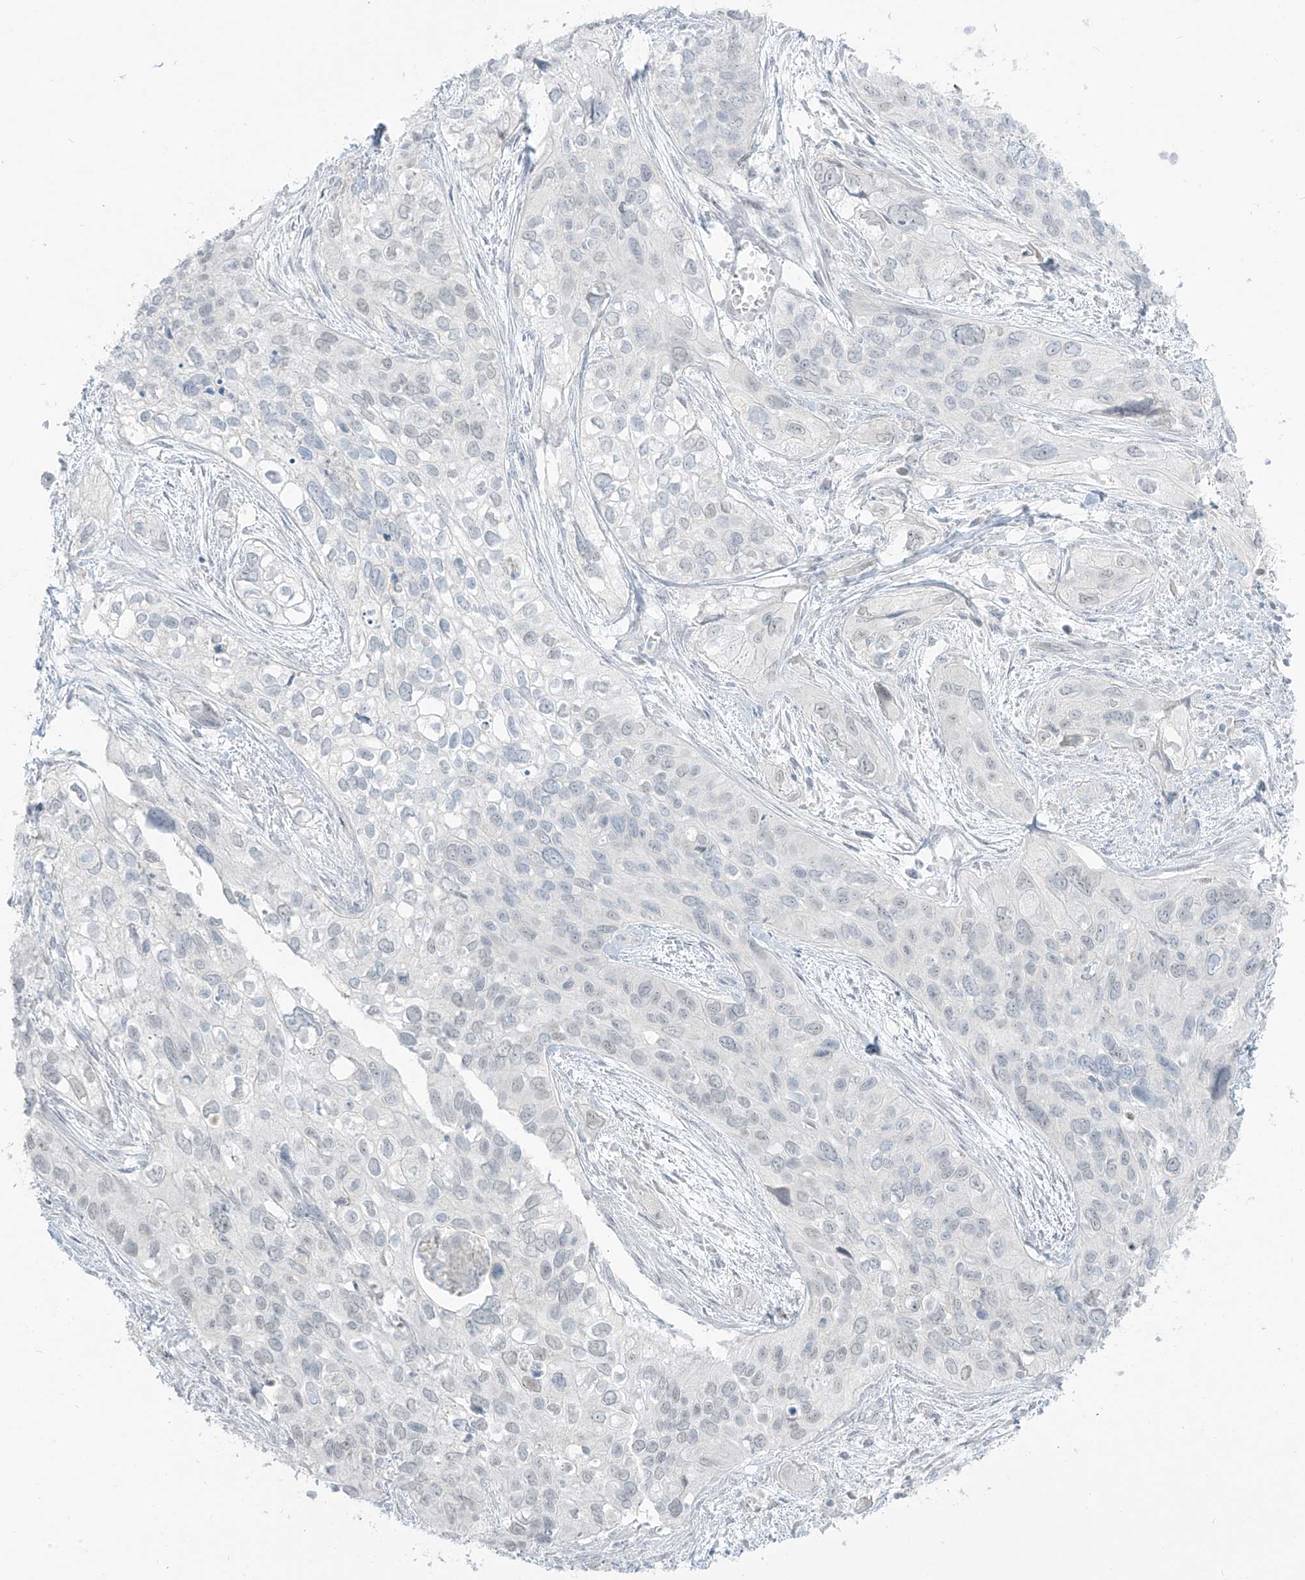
{"staining": {"intensity": "negative", "quantity": "none", "location": "none"}, "tissue": "cervical cancer", "cell_type": "Tumor cells", "image_type": "cancer", "snomed": [{"axis": "morphology", "description": "Squamous cell carcinoma, NOS"}, {"axis": "topography", "description": "Cervix"}], "caption": "The histopathology image reveals no staining of tumor cells in cervical squamous cell carcinoma. The staining is performed using DAB brown chromogen with nuclei counter-stained in using hematoxylin.", "gene": "PRDM6", "patient": {"sex": "female", "age": 55}}